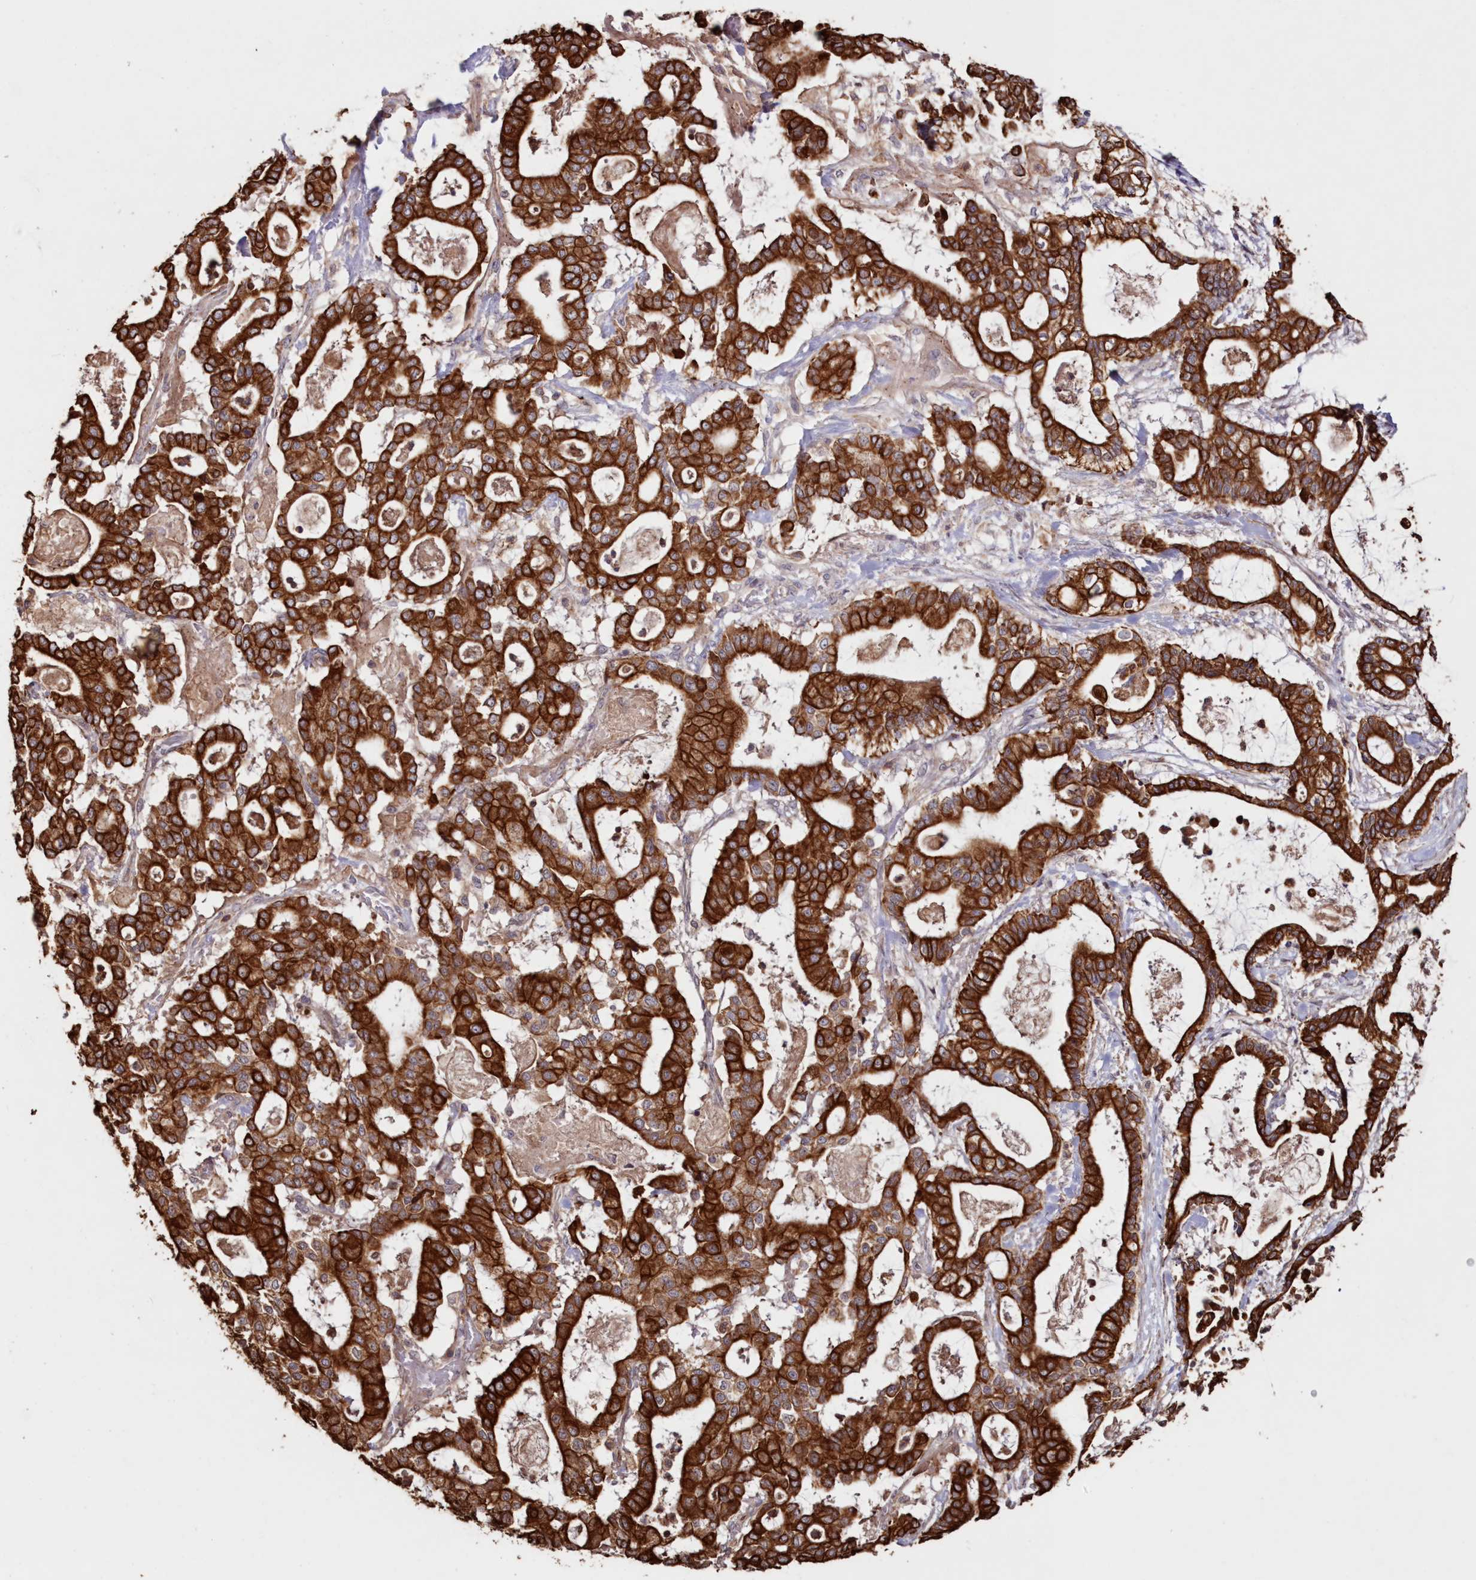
{"staining": {"intensity": "strong", "quantity": ">75%", "location": "cytoplasmic/membranous"}, "tissue": "pancreatic cancer", "cell_type": "Tumor cells", "image_type": "cancer", "snomed": [{"axis": "morphology", "description": "Adenocarcinoma, NOS"}, {"axis": "topography", "description": "Pancreas"}], "caption": "Immunohistochemical staining of pancreatic cancer (adenocarcinoma) demonstrates high levels of strong cytoplasmic/membranous staining in approximately >75% of tumor cells. (DAB (3,3'-diaminobenzidine) IHC with brightfield microscopy, high magnification).", "gene": "SNED1", "patient": {"sex": "male", "age": 63}}